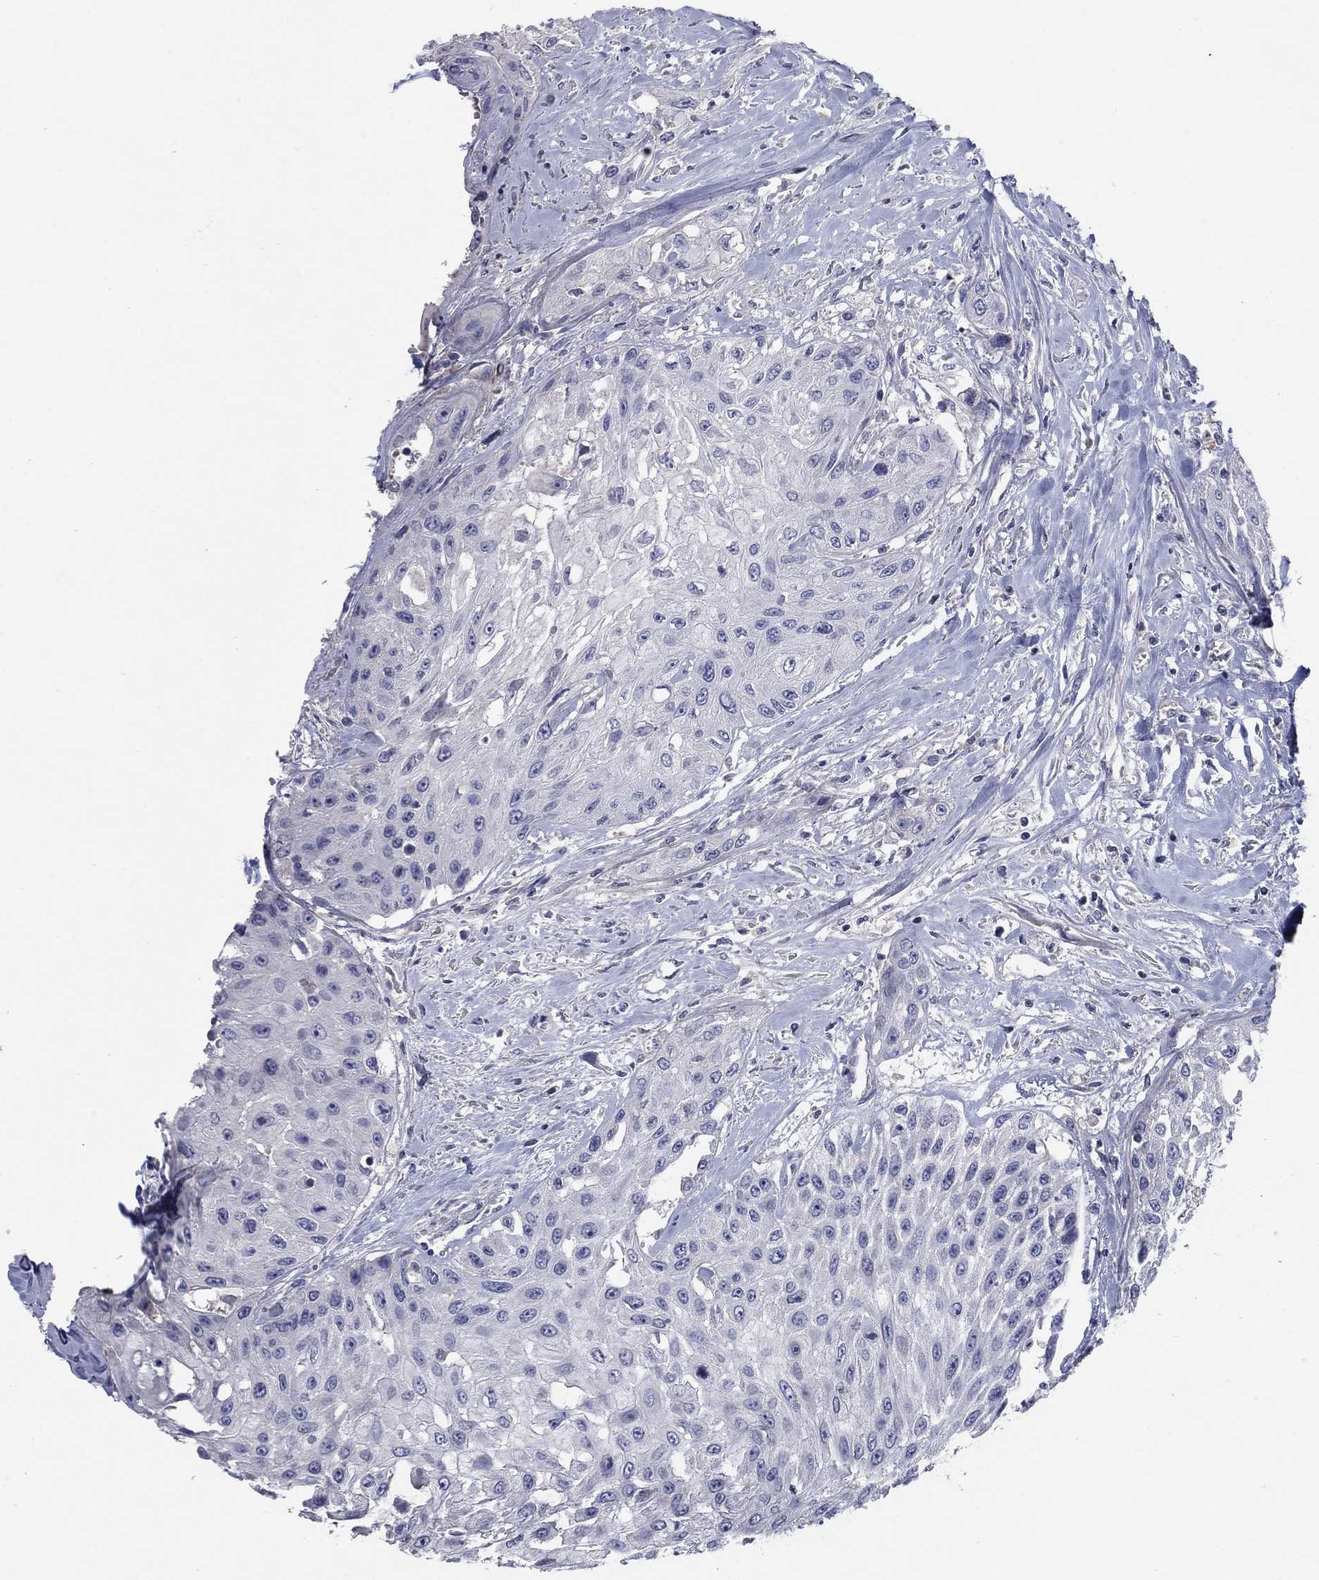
{"staining": {"intensity": "negative", "quantity": "none", "location": "none"}, "tissue": "head and neck cancer", "cell_type": "Tumor cells", "image_type": "cancer", "snomed": [{"axis": "morphology", "description": "Normal tissue, NOS"}, {"axis": "morphology", "description": "Squamous cell carcinoma, NOS"}, {"axis": "topography", "description": "Oral tissue"}, {"axis": "topography", "description": "Peripheral nerve tissue"}, {"axis": "topography", "description": "Head-Neck"}], "caption": "There is no significant staining in tumor cells of head and neck cancer. The staining is performed using DAB (3,3'-diaminobenzidine) brown chromogen with nuclei counter-stained in using hematoxylin.", "gene": "TMEM249", "patient": {"sex": "female", "age": 59}}